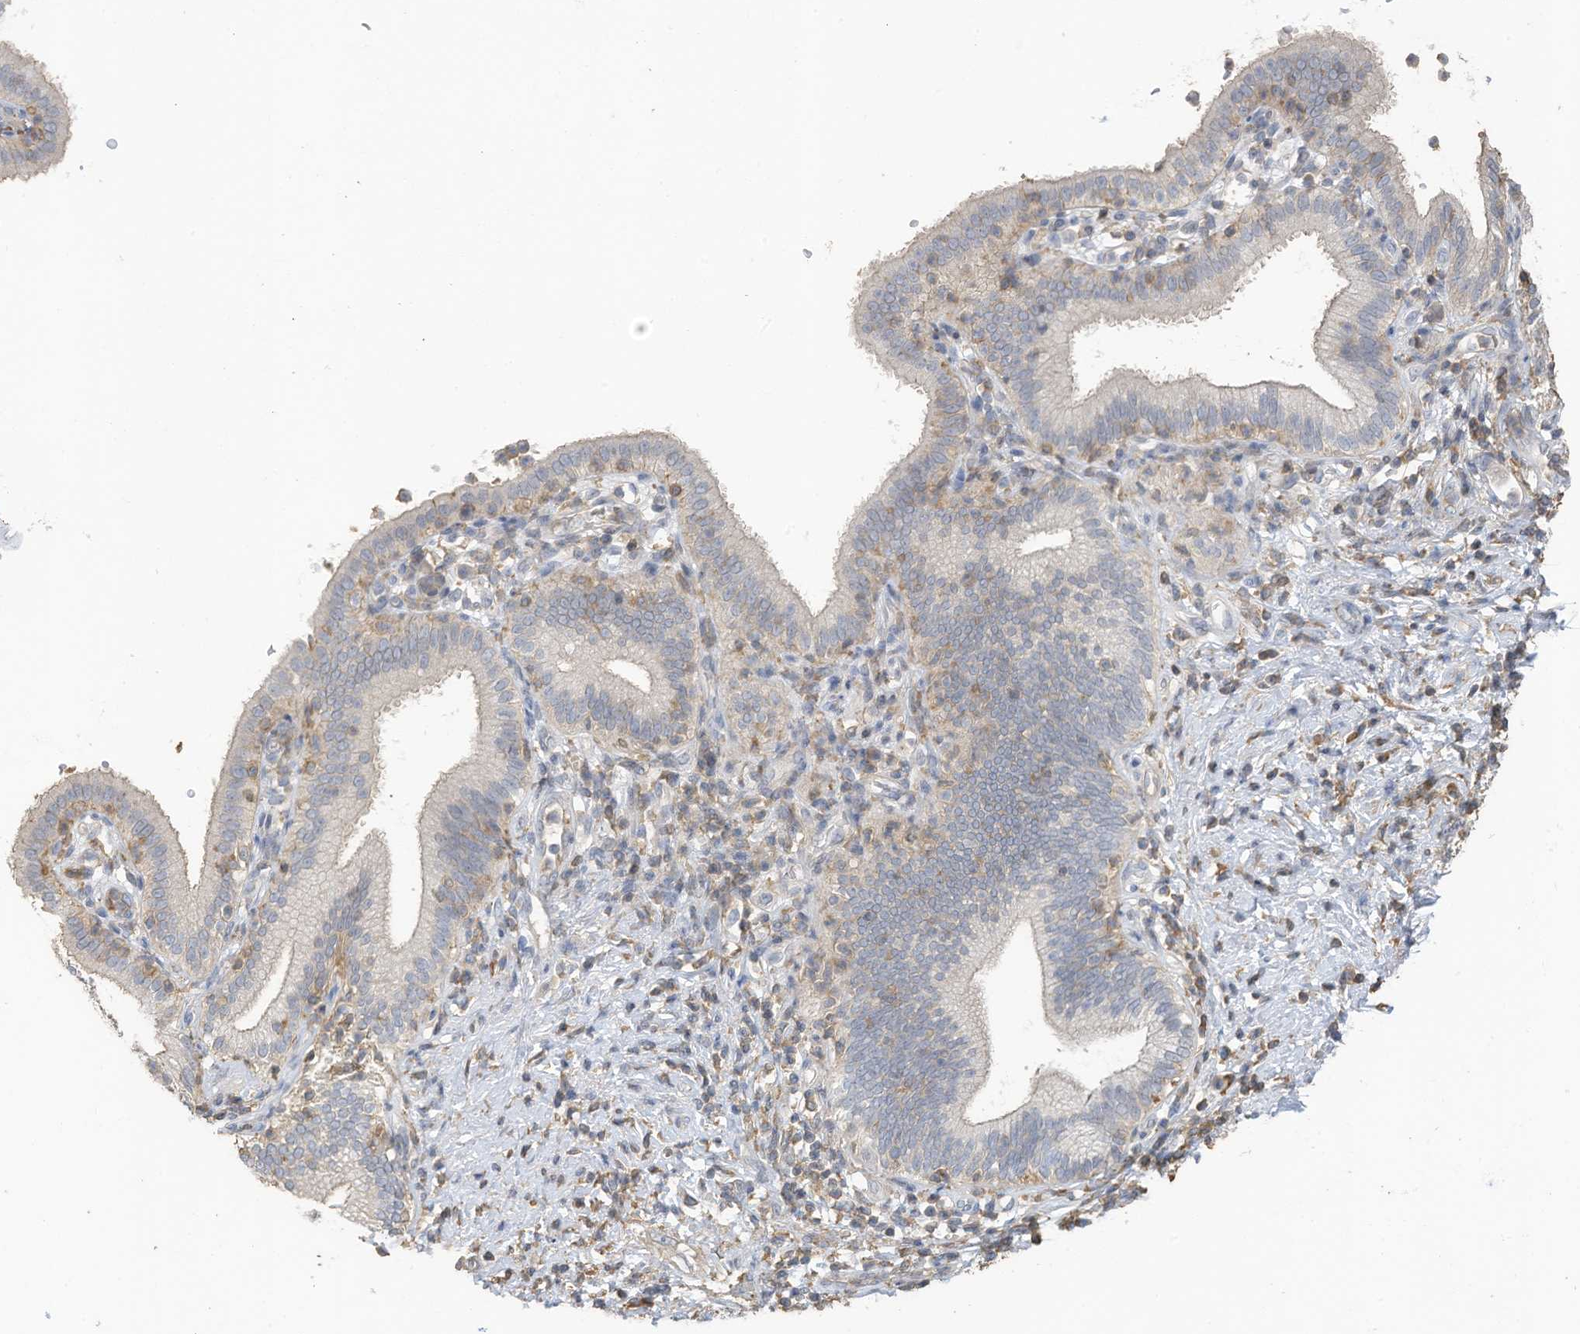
{"staining": {"intensity": "negative", "quantity": "none", "location": "none"}, "tissue": "pancreatic cancer", "cell_type": "Tumor cells", "image_type": "cancer", "snomed": [{"axis": "morphology", "description": "Adenocarcinoma, NOS"}, {"axis": "topography", "description": "Pancreas"}], "caption": "IHC of pancreatic cancer exhibits no positivity in tumor cells.", "gene": "SLFN14", "patient": {"sex": "female", "age": 73}}